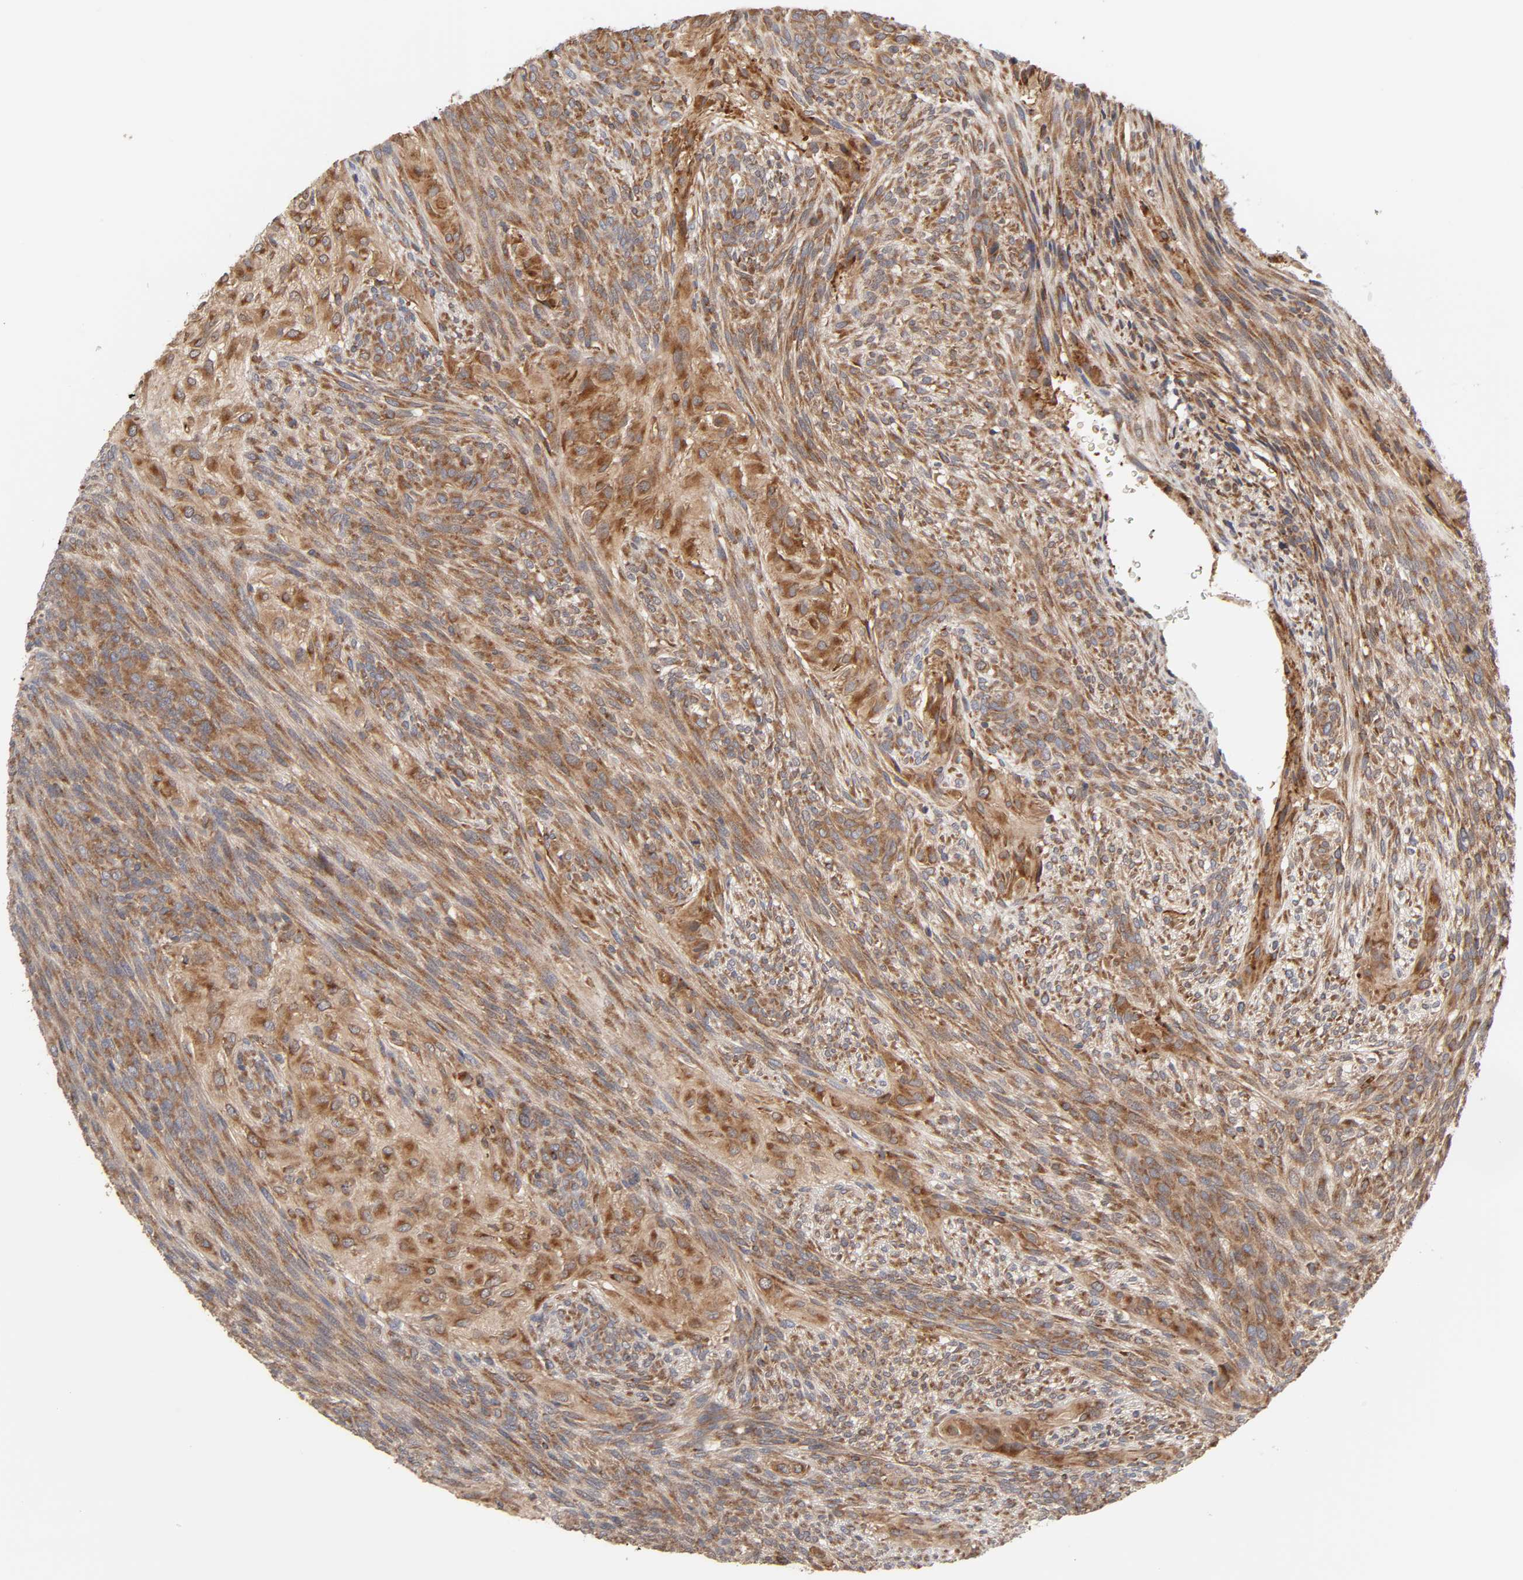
{"staining": {"intensity": "moderate", "quantity": ">75%", "location": "cytoplasmic/membranous"}, "tissue": "glioma", "cell_type": "Tumor cells", "image_type": "cancer", "snomed": [{"axis": "morphology", "description": "Glioma, malignant, High grade"}, {"axis": "topography", "description": "Cerebral cortex"}], "caption": "IHC staining of glioma, which displays medium levels of moderate cytoplasmic/membranous positivity in approximately >75% of tumor cells indicating moderate cytoplasmic/membranous protein positivity. The staining was performed using DAB (3,3'-diaminobenzidine) (brown) for protein detection and nuclei were counterstained in hematoxylin (blue).", "gene": "GNPTG", "patient": {"sex": "female", "age": 55}}